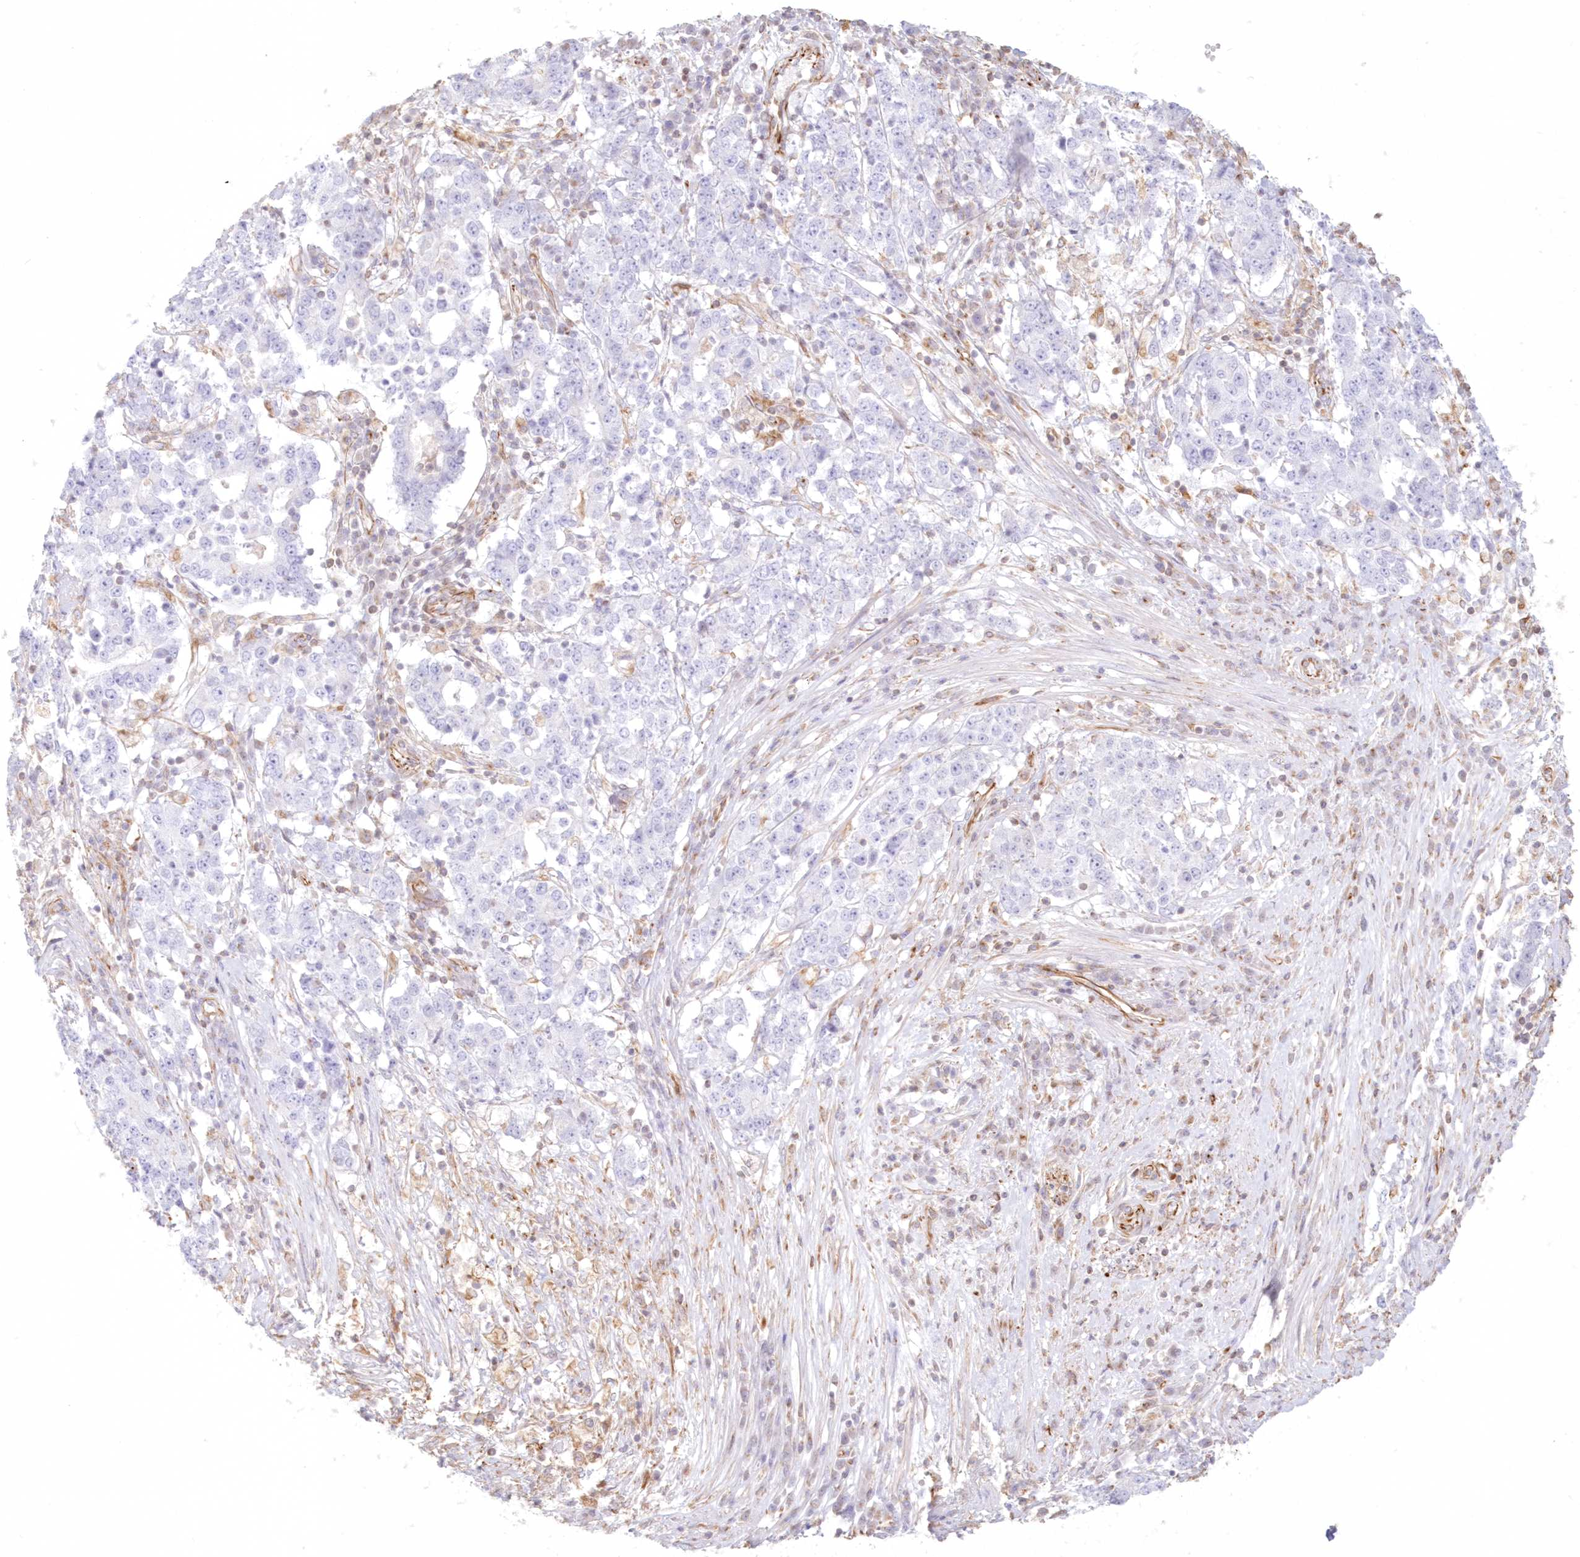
{"staining": {"intensity": "negative", "quantity": "none", "location": "none"}, "tissue": "stomach cancer", "cell_type": "Tumor cells", "image_type": "cancer", "snomed": [{"axis": "morphology", "description": "Adenocarcinoma, NOS"}, {"axis": "topography", "description": "Stomach"}], "caption": "Image shows no protein expression in tumor cells of adenocarcinoma (stomach) tissue. The staining is performed using DAB brown chromogen with nuclei counter-stained in using hematoxylin.", "gene": "DMRTB1", "patient": {"sex": "male", "age": 59}}